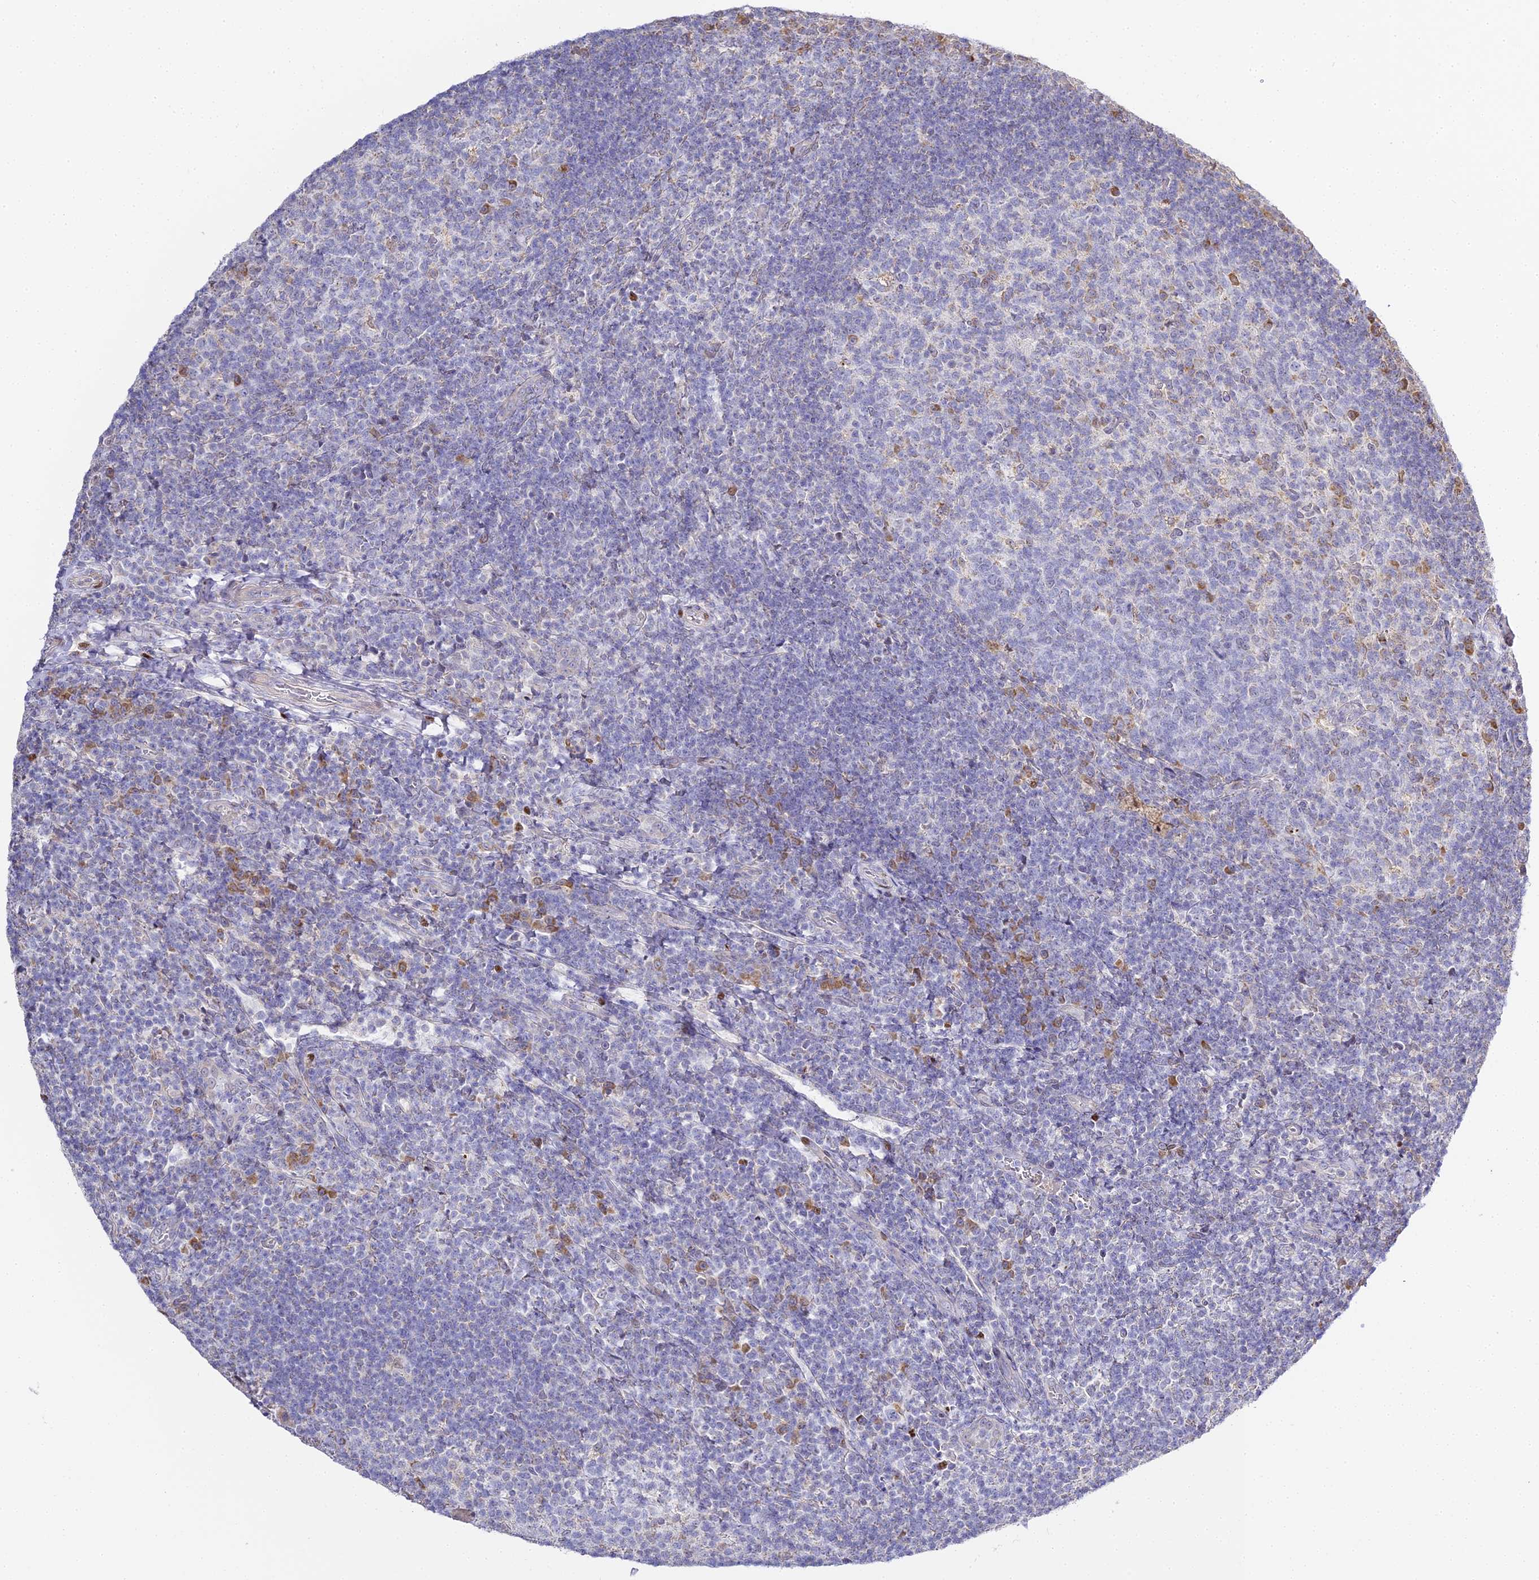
{"staining": {"intensity": "moderate", "quantity": "<25%", "location": "cytoplasmic/membranous"}, "tissue": "tonsil", "cell_type": "Germinal center cells", "image_type": "normal", "snomed": [{"axis": "morphology", "description": "Normal tissue, NOS"}, {"axis": "topography", "description": "Tonsil"}], "caption": "Moderate cytoplasmic/membranous positivity for a protein is seen in about <25% of germinal center cells of normal tonsil using immunohistochemistry (IHC).", "gene": "SERP1", "patient": {"sex": "female", "age": 10}}